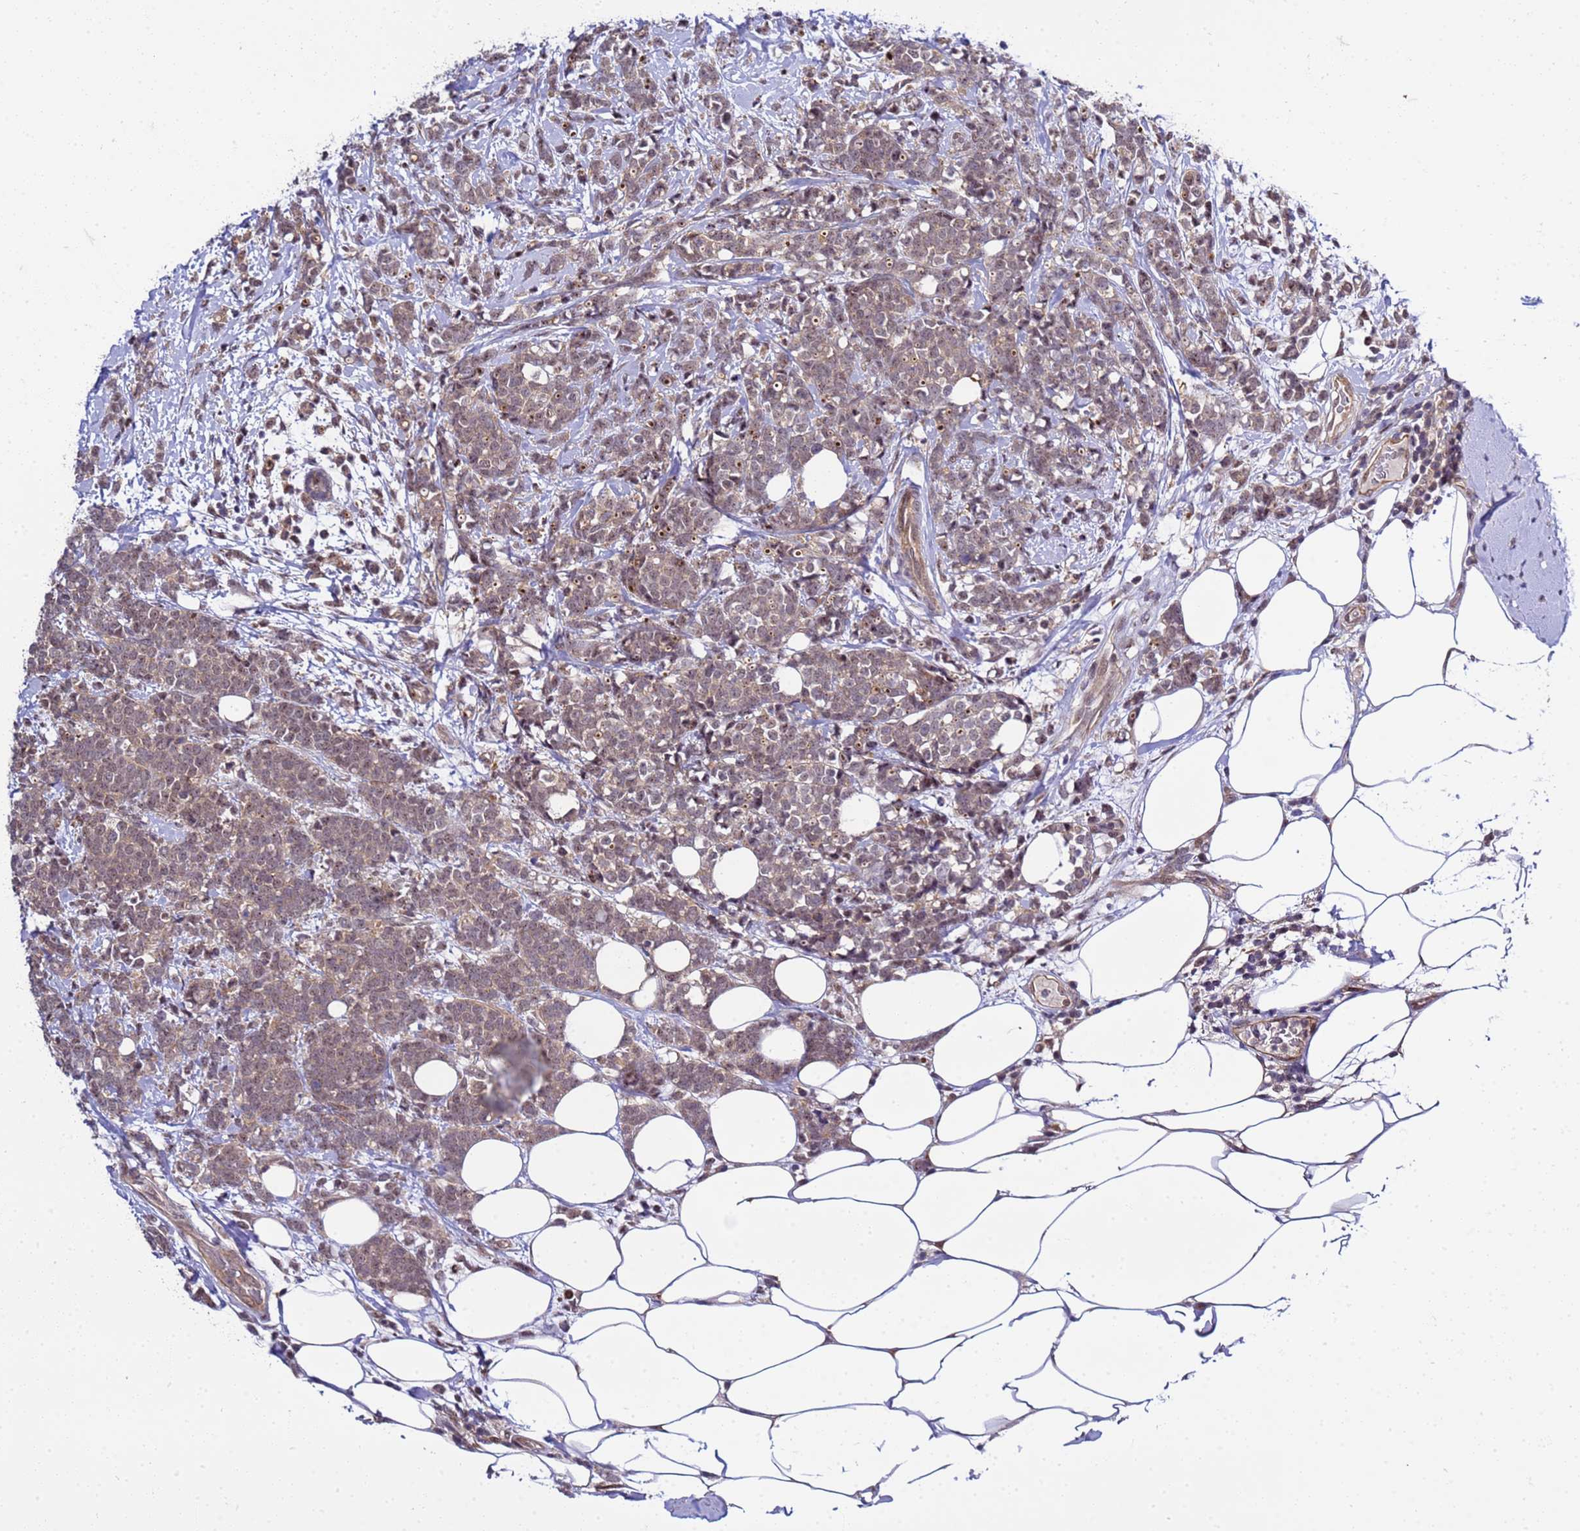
{"staining": {"intensity": "weak", "quantity": ">75%", "location": "cytoplasmic/membranous,nuclear"}, "tissue": "breast cancer", "cell_type": "Tumor cells", "image_type": "cancer", "snomed": [{"axis": "morphology", "description": "Lobular carcinoma"}, {"axis": "topography", "description": "Breast"}], "caption": "Tumor cells demonstrate weak cytoplasmic/membranous and nuclear staining in about >75% of cells in breast cancer.", "gene": "GEN1", "patient": {"sex": "female", "age": 58}}